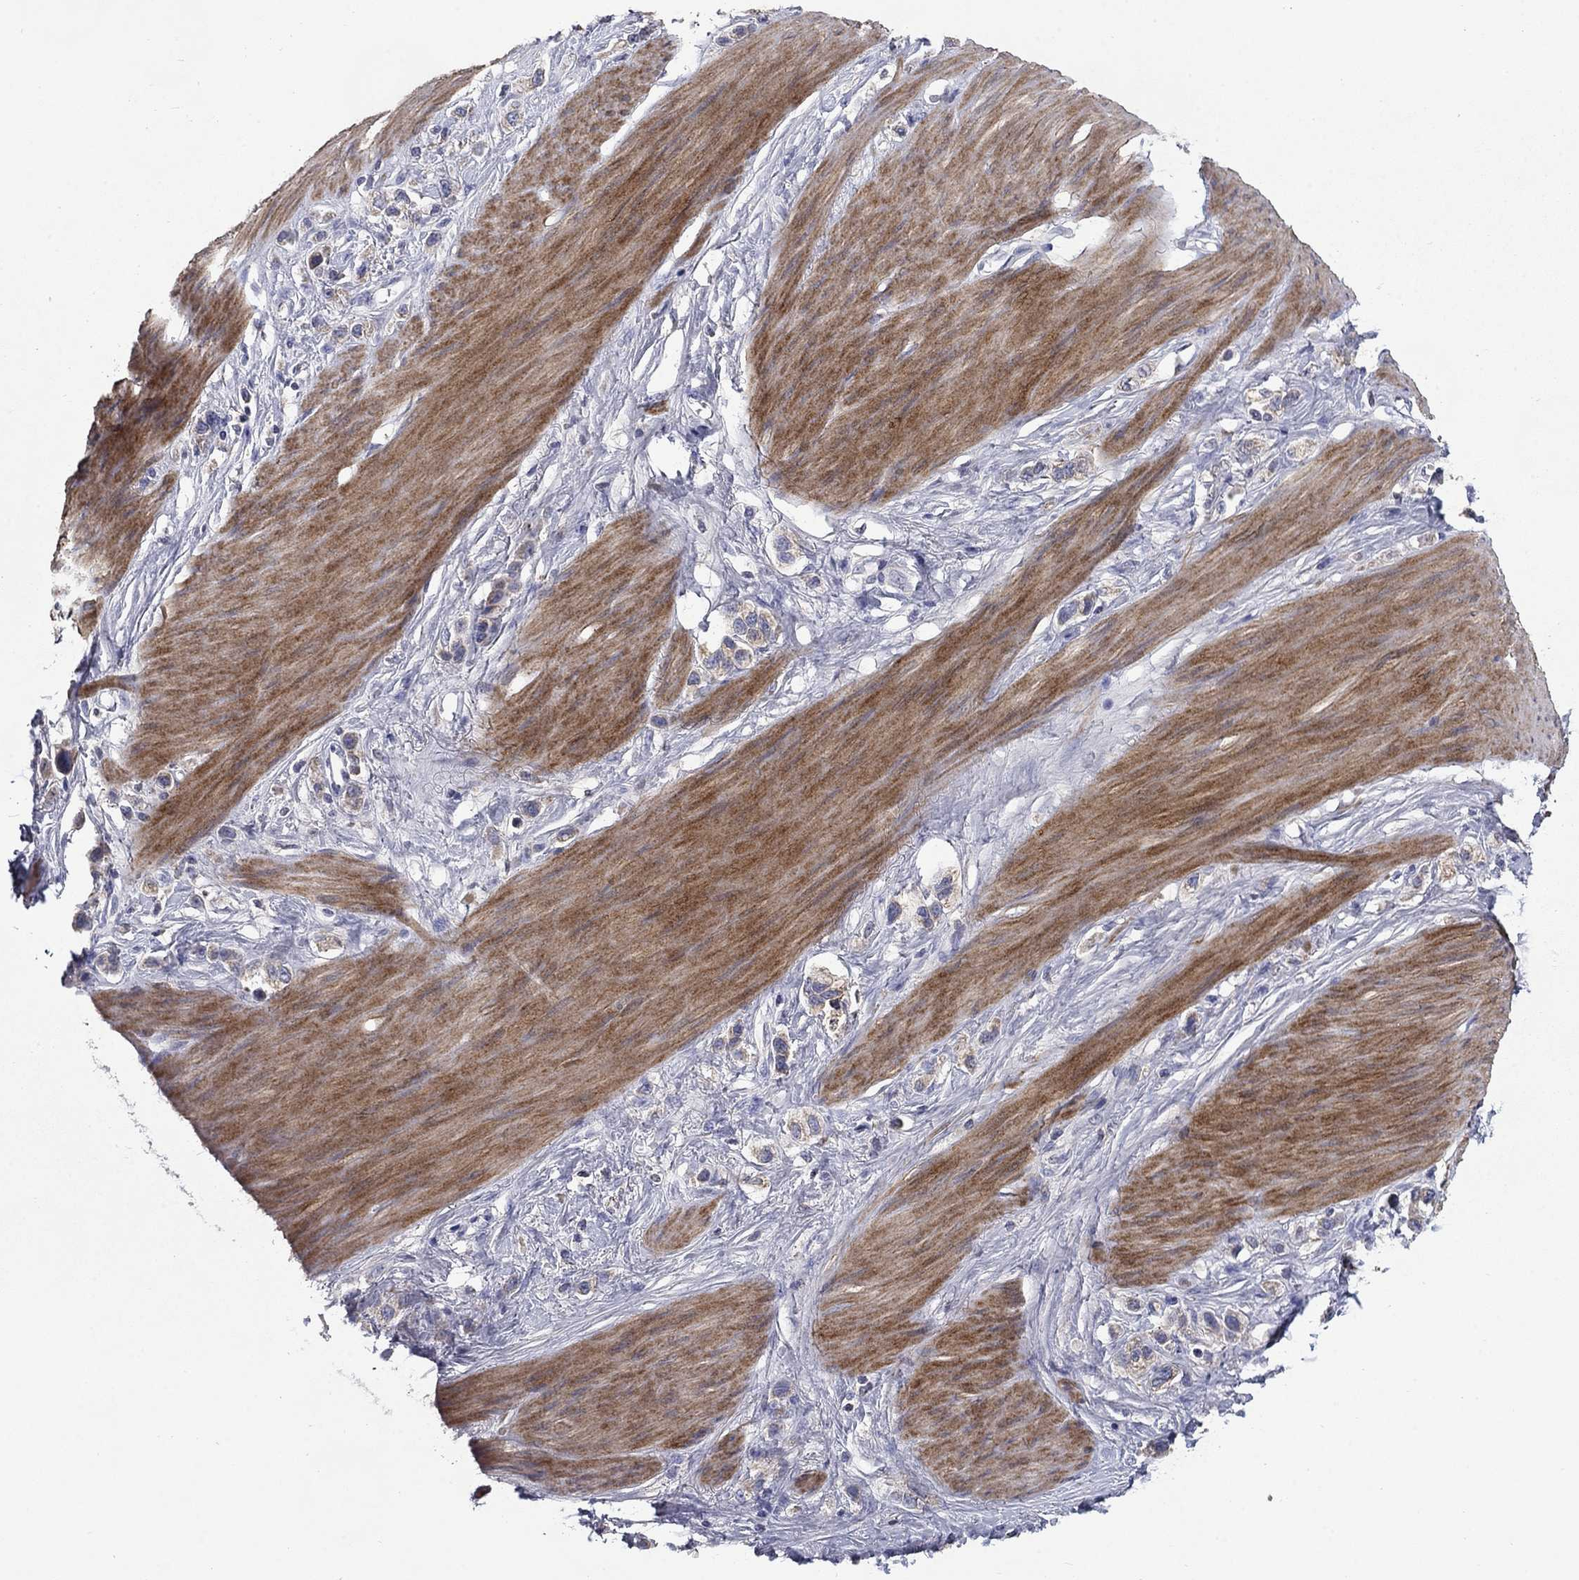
{"staining": {"intensity": "weak", "quantity": "25%-75%", "location": "cytoplasmic/membranous"}, "tissue": "stomach cancer", "cell_type": "Tumor cells", "image_type": "cancer", "snomed": [{"axis": "morphology", "description": "Normal tissue, NOS"}, {"axis": "morphology", "description": "Adenocarcinoma, NOS"}, {"axis": "morphology", "description": "Adenocarcinoma, High grade"}, {"axis": "topography", "description": "Stomach, upper"}, {"axis": "topography", "description": "Stomach"}], "caption": "Stomach cancer tissue shows weak cytoplasmic/membranous positivity in approximately 25%-75% of tumor cells (Brightfield microscopy of DAB IHC at high magnification).", "gene": "FRK", "patient": {"sex": "female", "age": 65}}